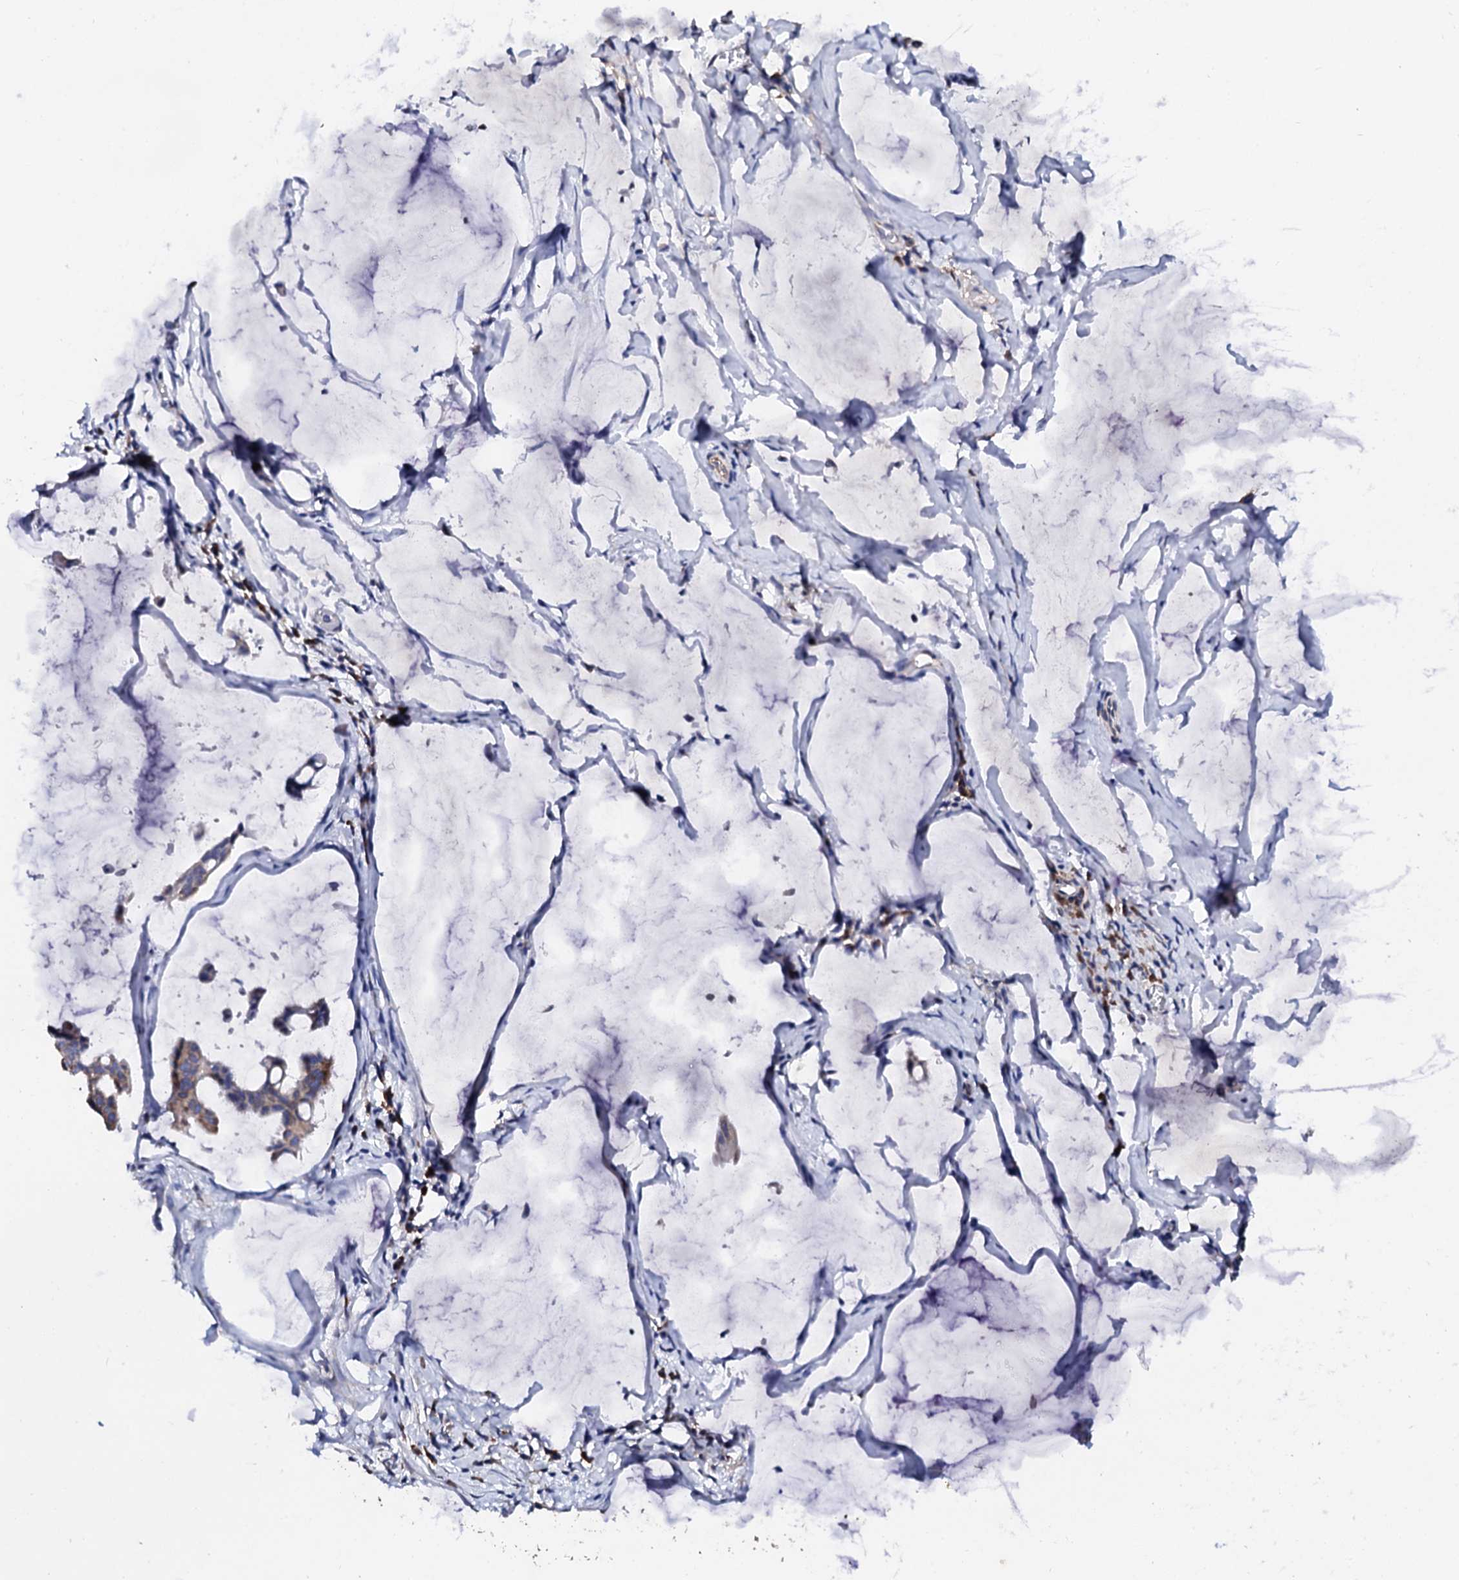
{"staining": {"intensity": "weak", "quantity": ">75%", "location": "cytoplasmic/membranous"}, "tissue": "ovarian cancer", "cell_type": "Tumor cells", "image_type": "cancer", "snomed": [{"axis": "morphology", "description": "Cystadenocarcinoma, mucinous, NOS"}, {"axis": "topography", "description": "Ovary"}], "caption": "Brown immunohistochemical staining in ovarian mucinous cystadenocarcinoma displays weak cytoplasmic/membranous expression in about >75% of tumor cells.", "gene": "NUP58", "patient": {"sex": "female", "age": 73}}